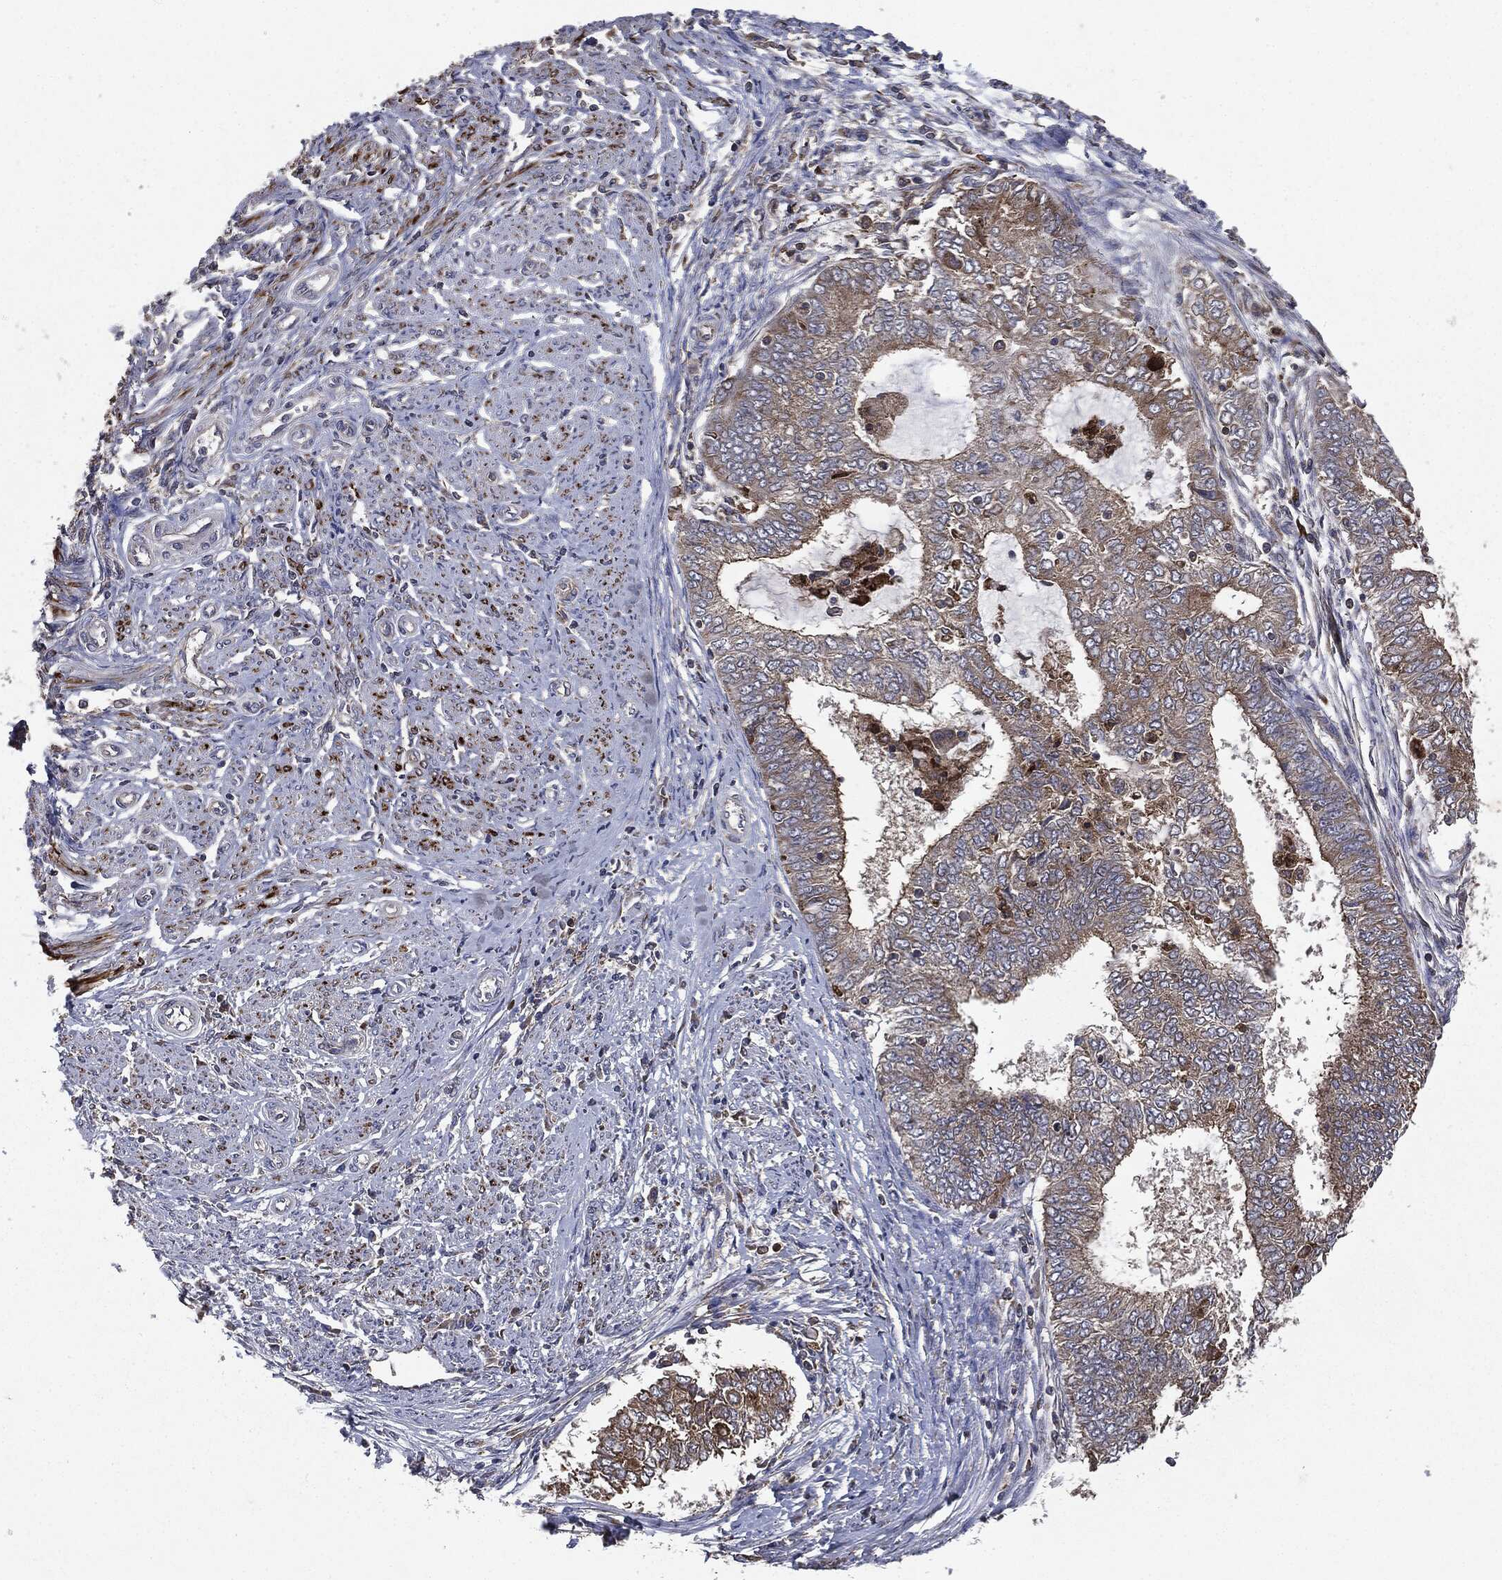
{"staining": {"intensity": "moderate", "quantity": "25%-75%", "location": "cytoplasmic/membranous"}, "tissue": "endometrial cancer", "cell_type": "Tumor cells", "image_type": "cancer", "snomed": [{"axis": "morphology", "description": "Adenocarcinoma, NOS"}, {"axis": "topography", "description": "Endometrium"}], "caption": "Human adenocarcinoma (endometrial) stained with a protein marker shows moderate staining in tumor cells.", "gene": "PLOD3", "patient": {"sex": "female", "age": 62}}